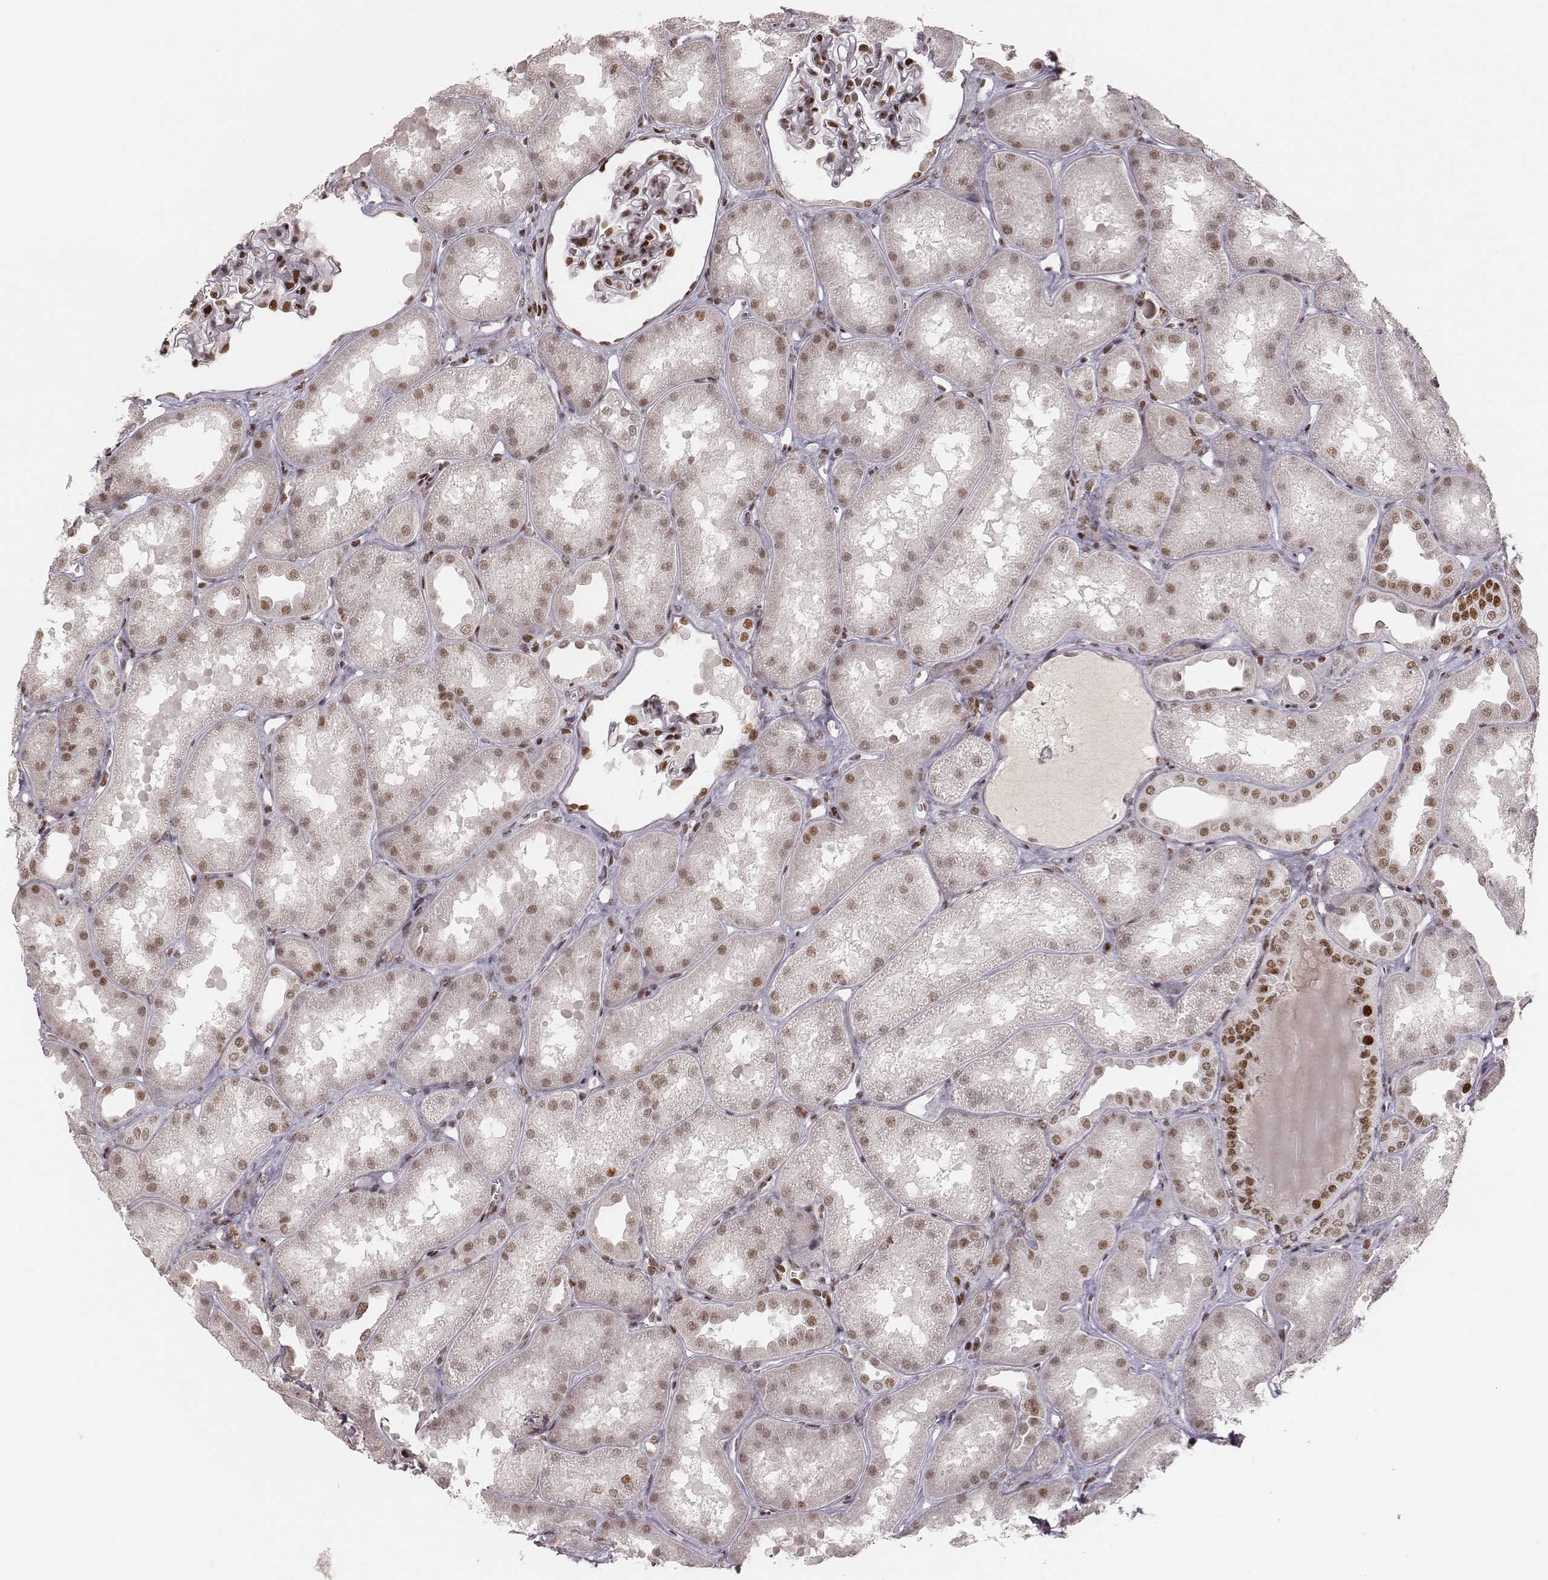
{"staining": {"intensity": "strong", "quantity": ">75%", "location": "nuclear"}, "tissue": "kidney", "cell_type": "Cells in glomeruli", "image_type": "normal", "snomed": [{"axis": "morphology", "description": "Normal tissue, NOS"}, {"axis": "topography", "description": "Kidney"}], "caption": "Immunohistochemical staining of benign kidney shows >75% levels of strong nuclear protein expression in about >75% of cells in glomeruli. The protein is stained brown, and the nuclei are stained in blue (DAB IHC with brightfield microscopy, high magnification).", "gene": "HNRNPC", "patient": {"sex": "male", "age": 61}}